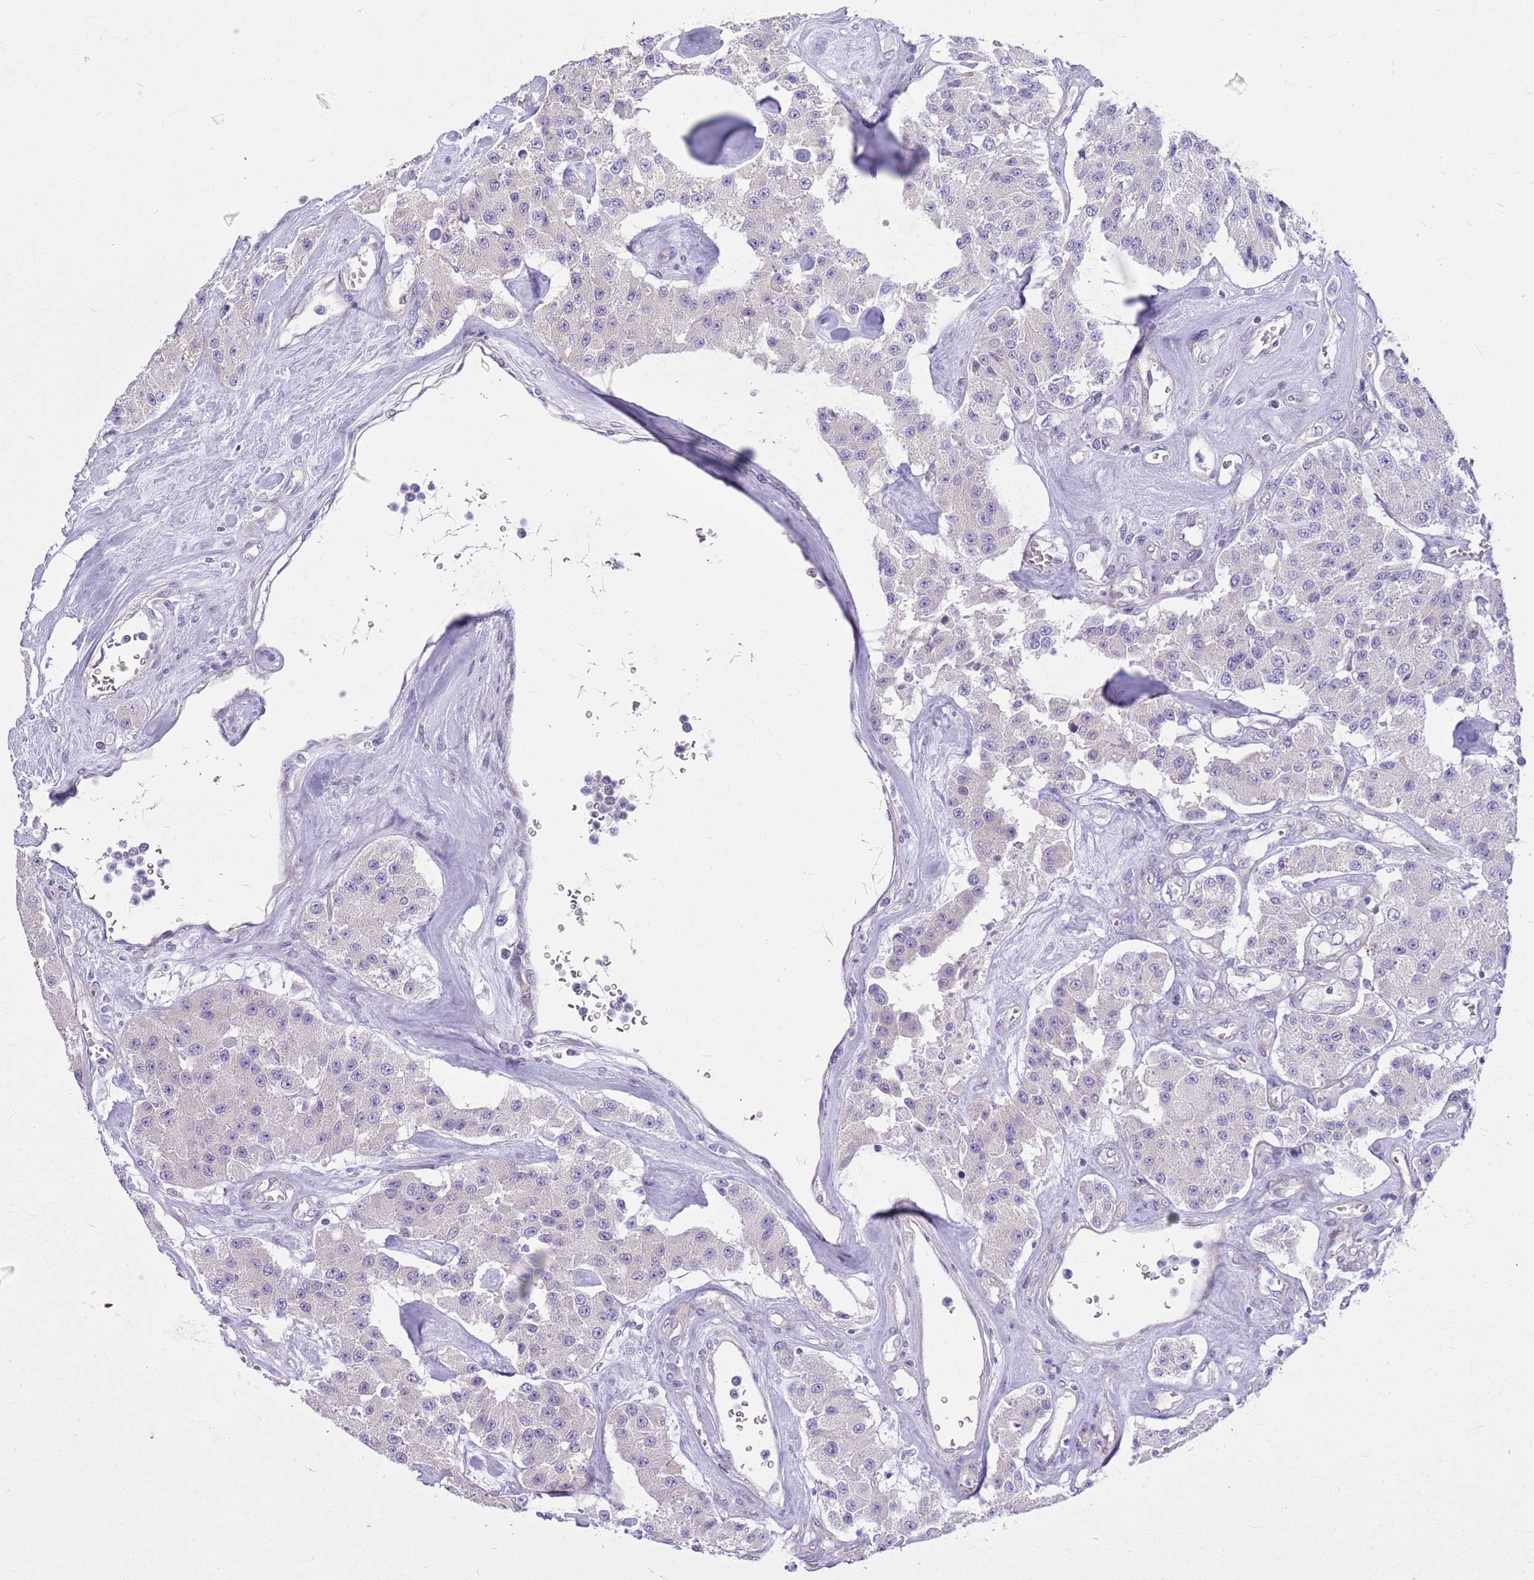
{"staining": {"intensity": "negative", "quantity": "none", "location": "none"}, "tissue": "carcinoid", "cell_type": "Tumor cells", "image_type": "cancer", "snomed": [{"axis": "morphology", "description": "Carcinoid, malignant, NOS"}, {"axis": "topography", "description": "Pancreas"}], "caption": "Tumor cells are negative for brown protein staining in carcinoid (malignant).", "gene": "PARP8", "patient": {"sex": "male", "age": 41}}